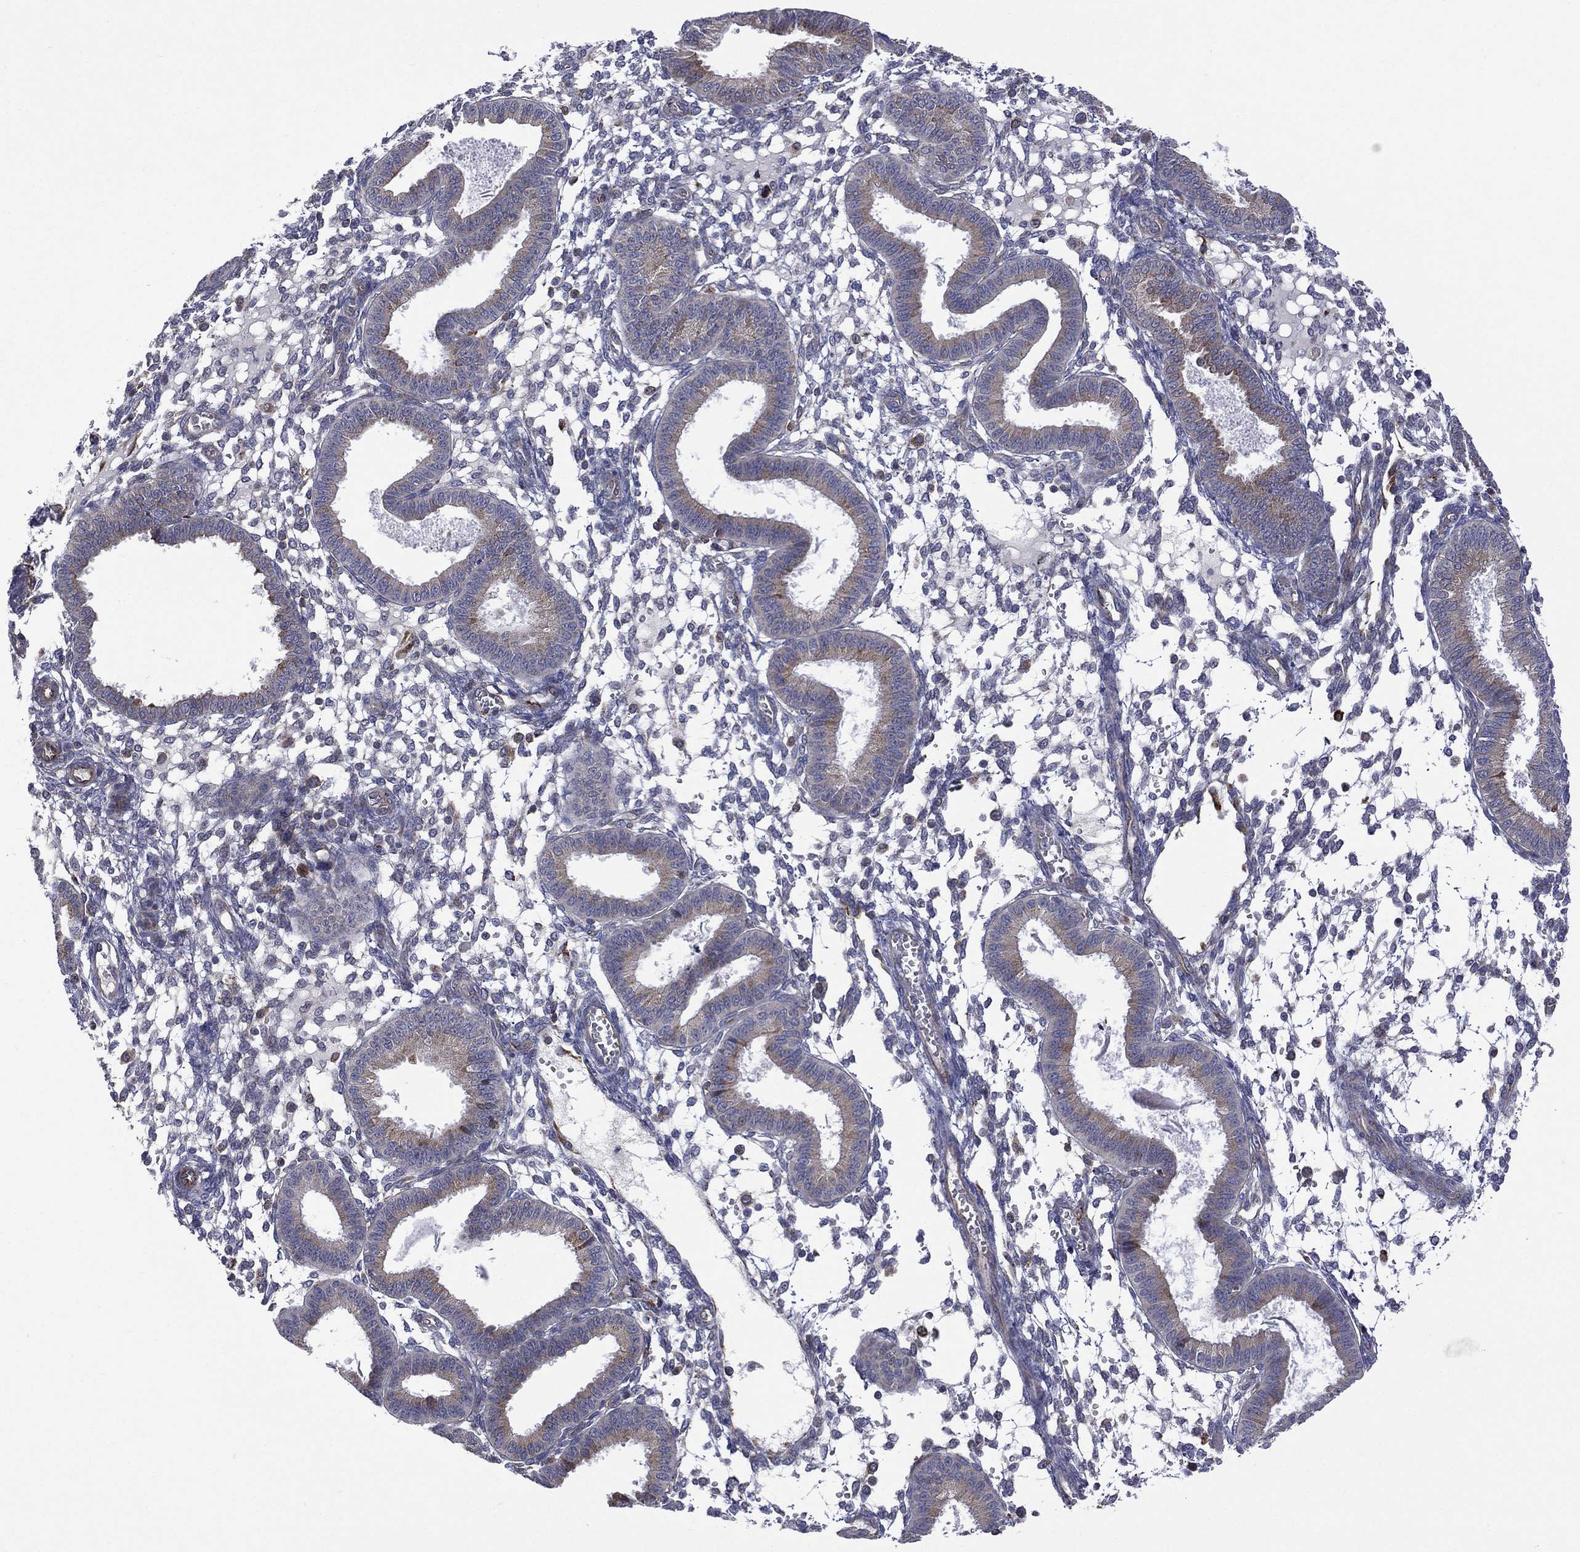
{"staining": {"intensity": "negative", "quantity": "none", "location": "none"}, "tissue": "endometrium", "cell_type": "Cells in endometrial stroma", "image_type": "normal", "snomed": [{"axis": "morphology", "description": "Normal tissue, NOS"}, {"axis": "topography", "description": "Endometrium"}], "caption": "High power microscopy image of an immunohistochemistry histopathology image of normal endometrium, revealing no significant positivity in cells in endometrial stroma.", "gene": "C20orf96", "patient": {"sex": "female", "age": 43}}